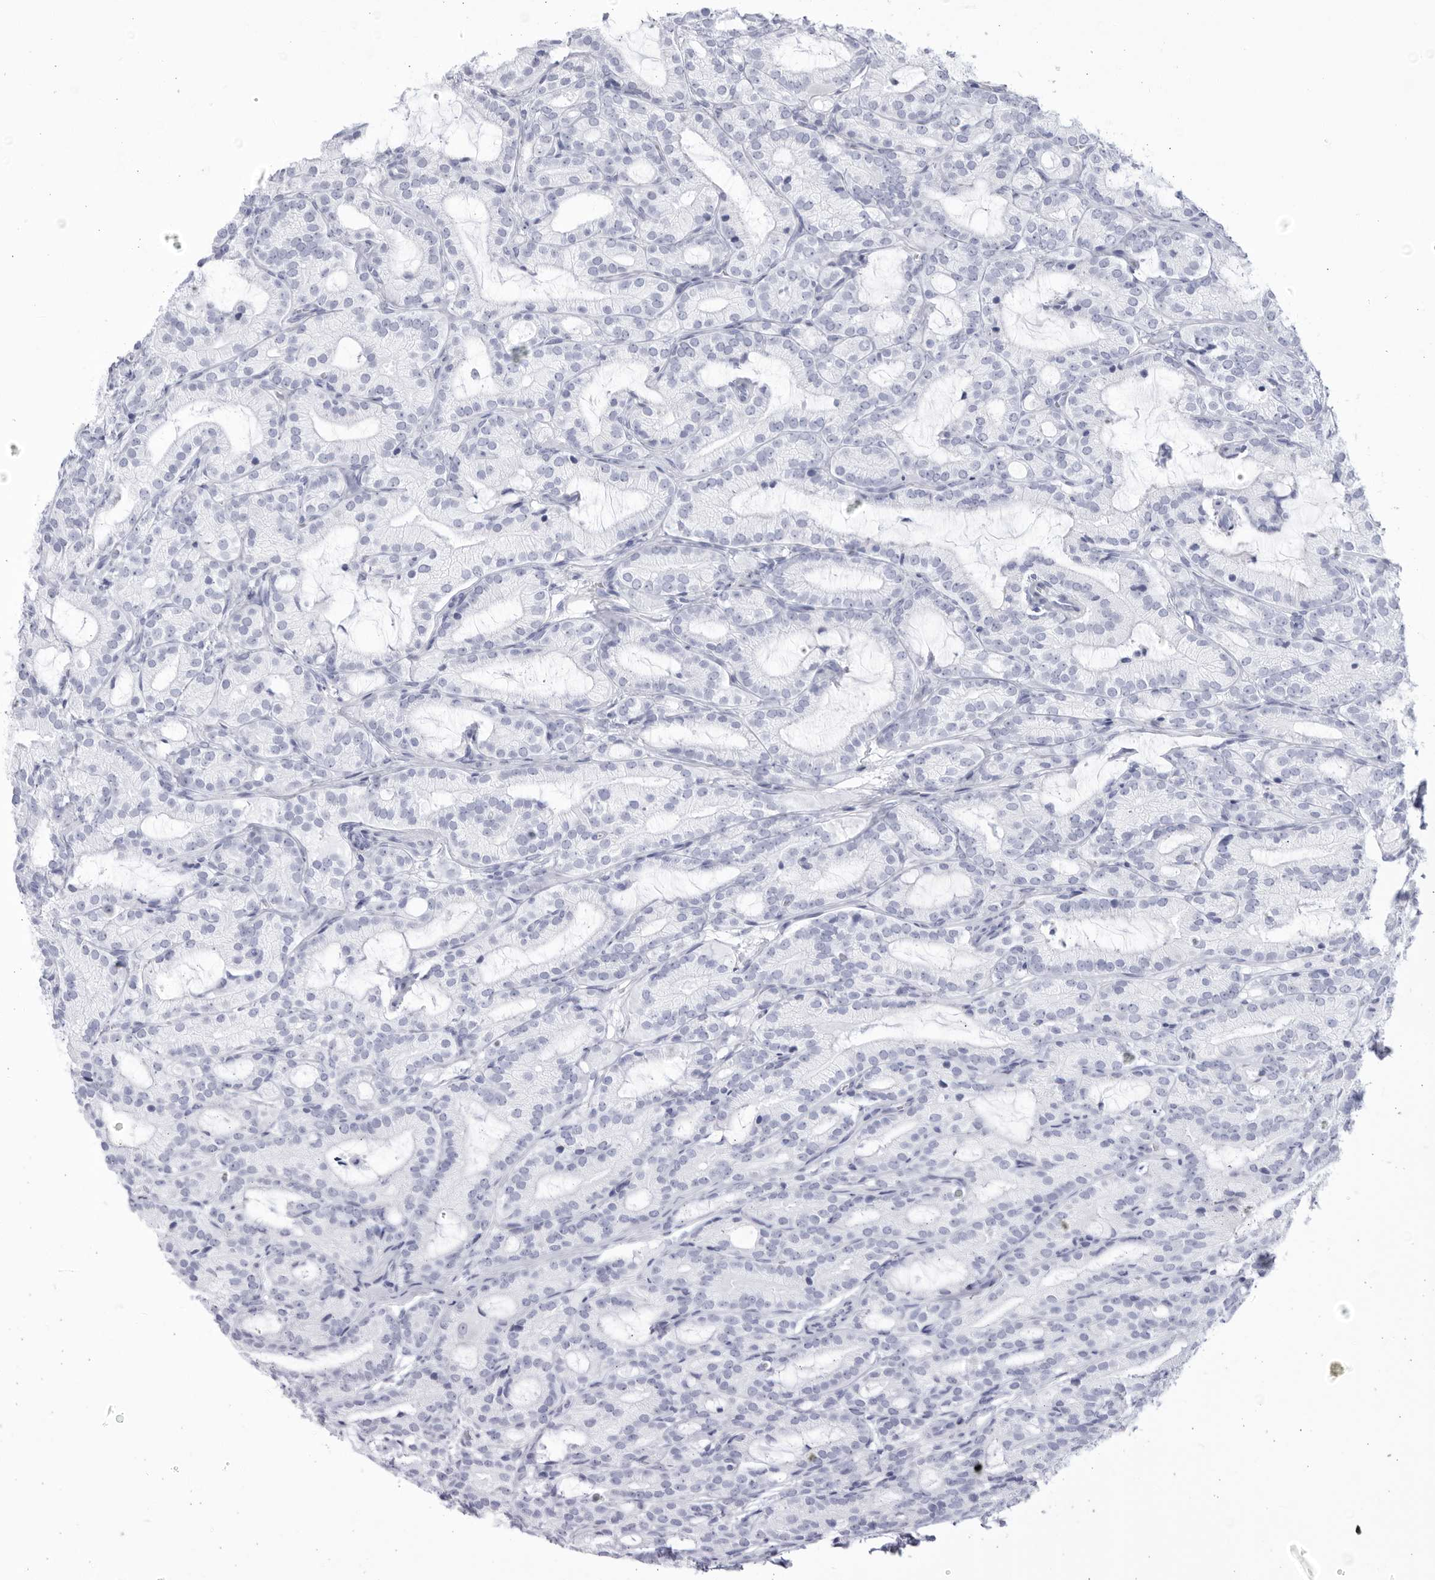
{"staining": {"intensity": "negative", "quantity": "none", "location": "none"}, "tissue": "prostate cancer", "cell_type": "Tumor cells", "image_type": "cancer", "snomed": [{"axis": "morphology", "description": "Adenocarcinoma, High grade"}, {"axis": "topography", "description": "Prostate"}], "caption": "A high-resolution photomicrograph shows immunohistochemistry staining of adenocarcinoma (high-grade) (prostate), which exhibits no significant staining in tumor cells.", "gene": "CCDC181", "patient": {"sex": "male", "age": 57}}